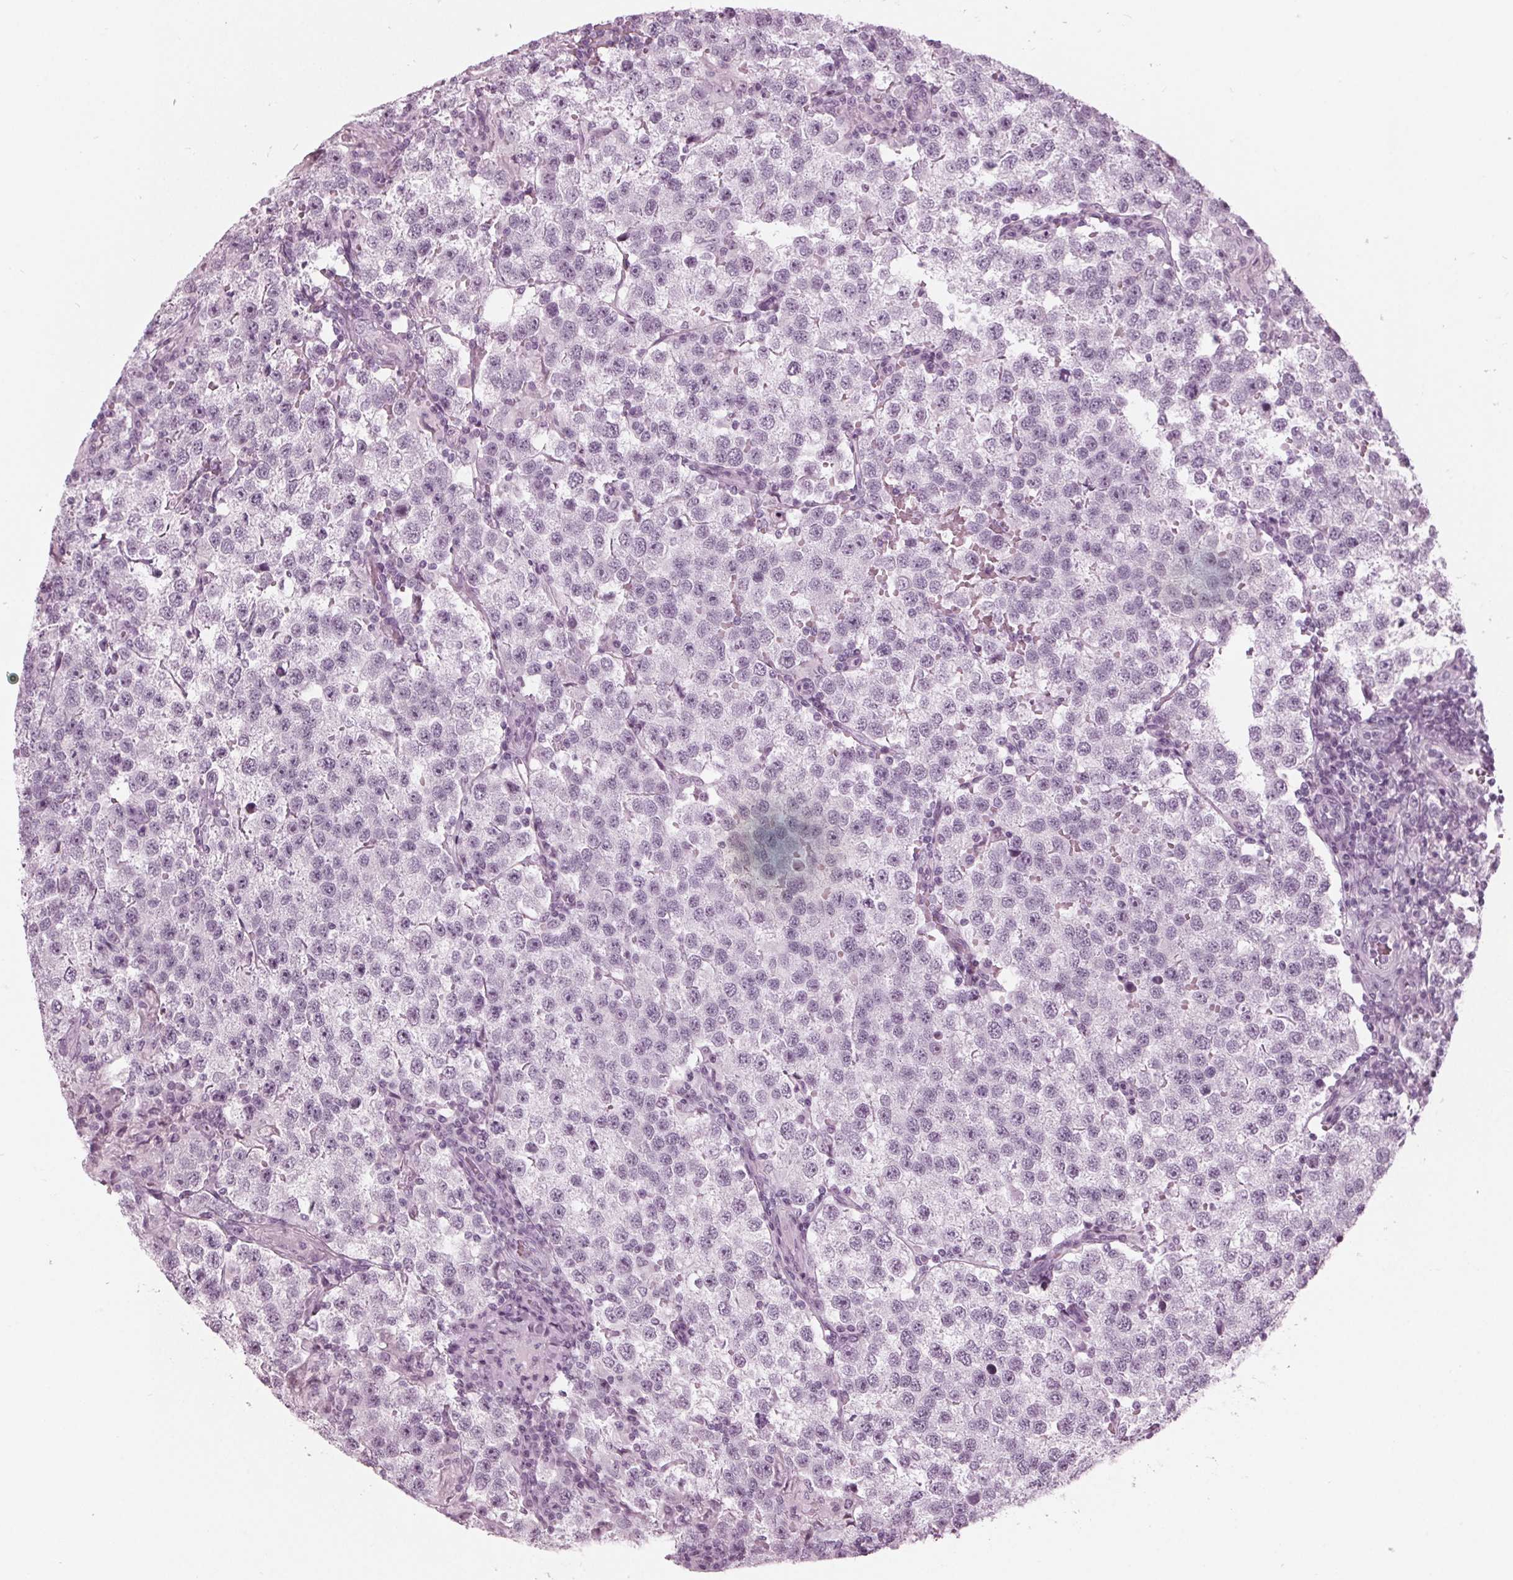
{"staining": {"intensity": "negative", "quantity": "none", "location": "none"}, "tissue": "testis cancer", "cell_type": "Tumor cells", "image_type": "cancer", "snomed": [{"axis": "morphology", "description": "Seminoma, NOS"}, {"axis": "topography", "description": "Testis"}], "caption": "Histopathology image shows no significant protein expression in tumor cells of testis cancer.", "gene": "KRT28", "patient": {"sex": "male", "age": 37}}